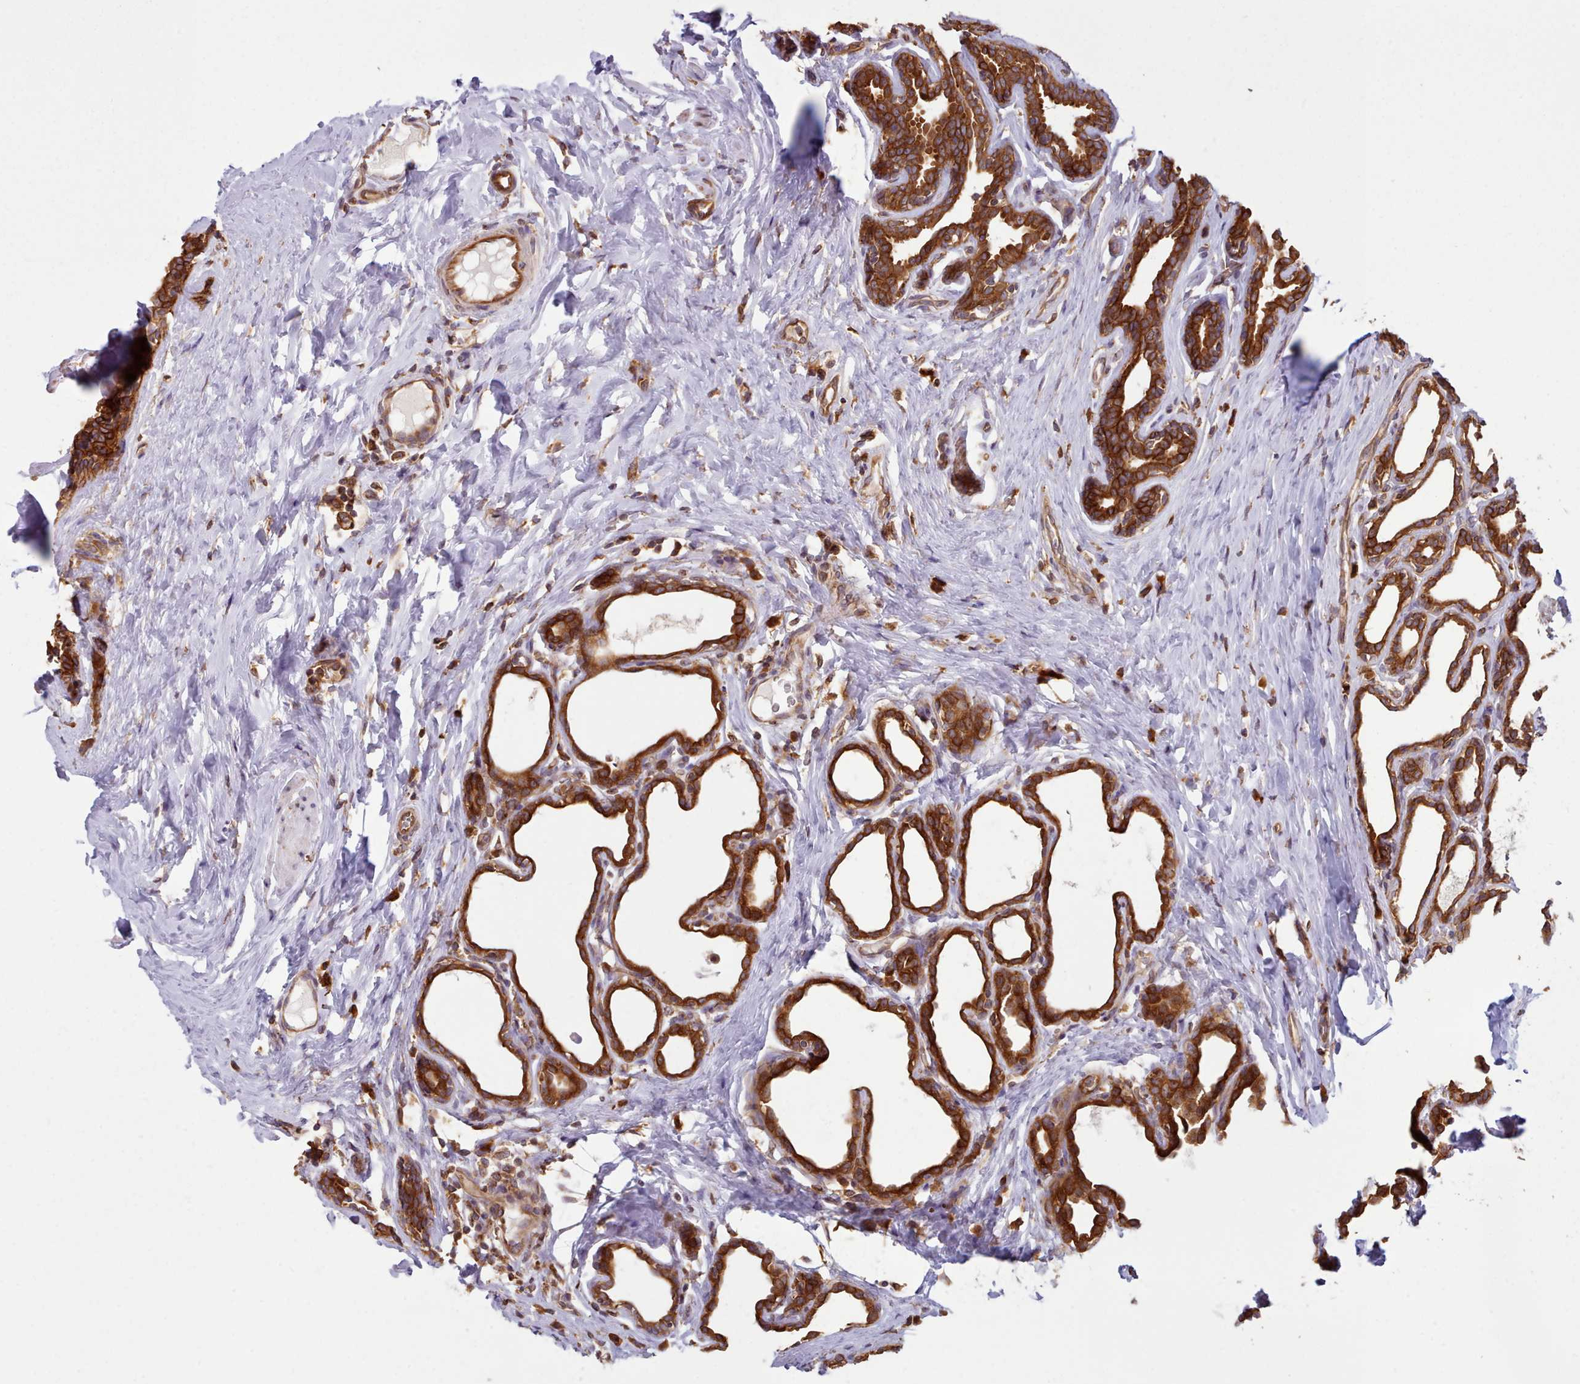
{"staining": {"intensity": "strong", "quantity": ">75%", "location": "cytoplasmic/membranous"}, "tissue": "breast cancer", "cell_type": "Tumor cells", "image_type": "cancer", "snomed": [{"axis": "morphology", "description": "Duct carcinoma"}, {"axis": "topography", "description": "Breast"}], "caption": "Immunohistochemical staining of human intraductal carcinoma (breast) demonstrates high levels of strong cytoplasmic/membranous protein staining in about >75% of tumor cells.", "gene": "CRYBG1", "patient": {"sex": "female", "age": 40}}